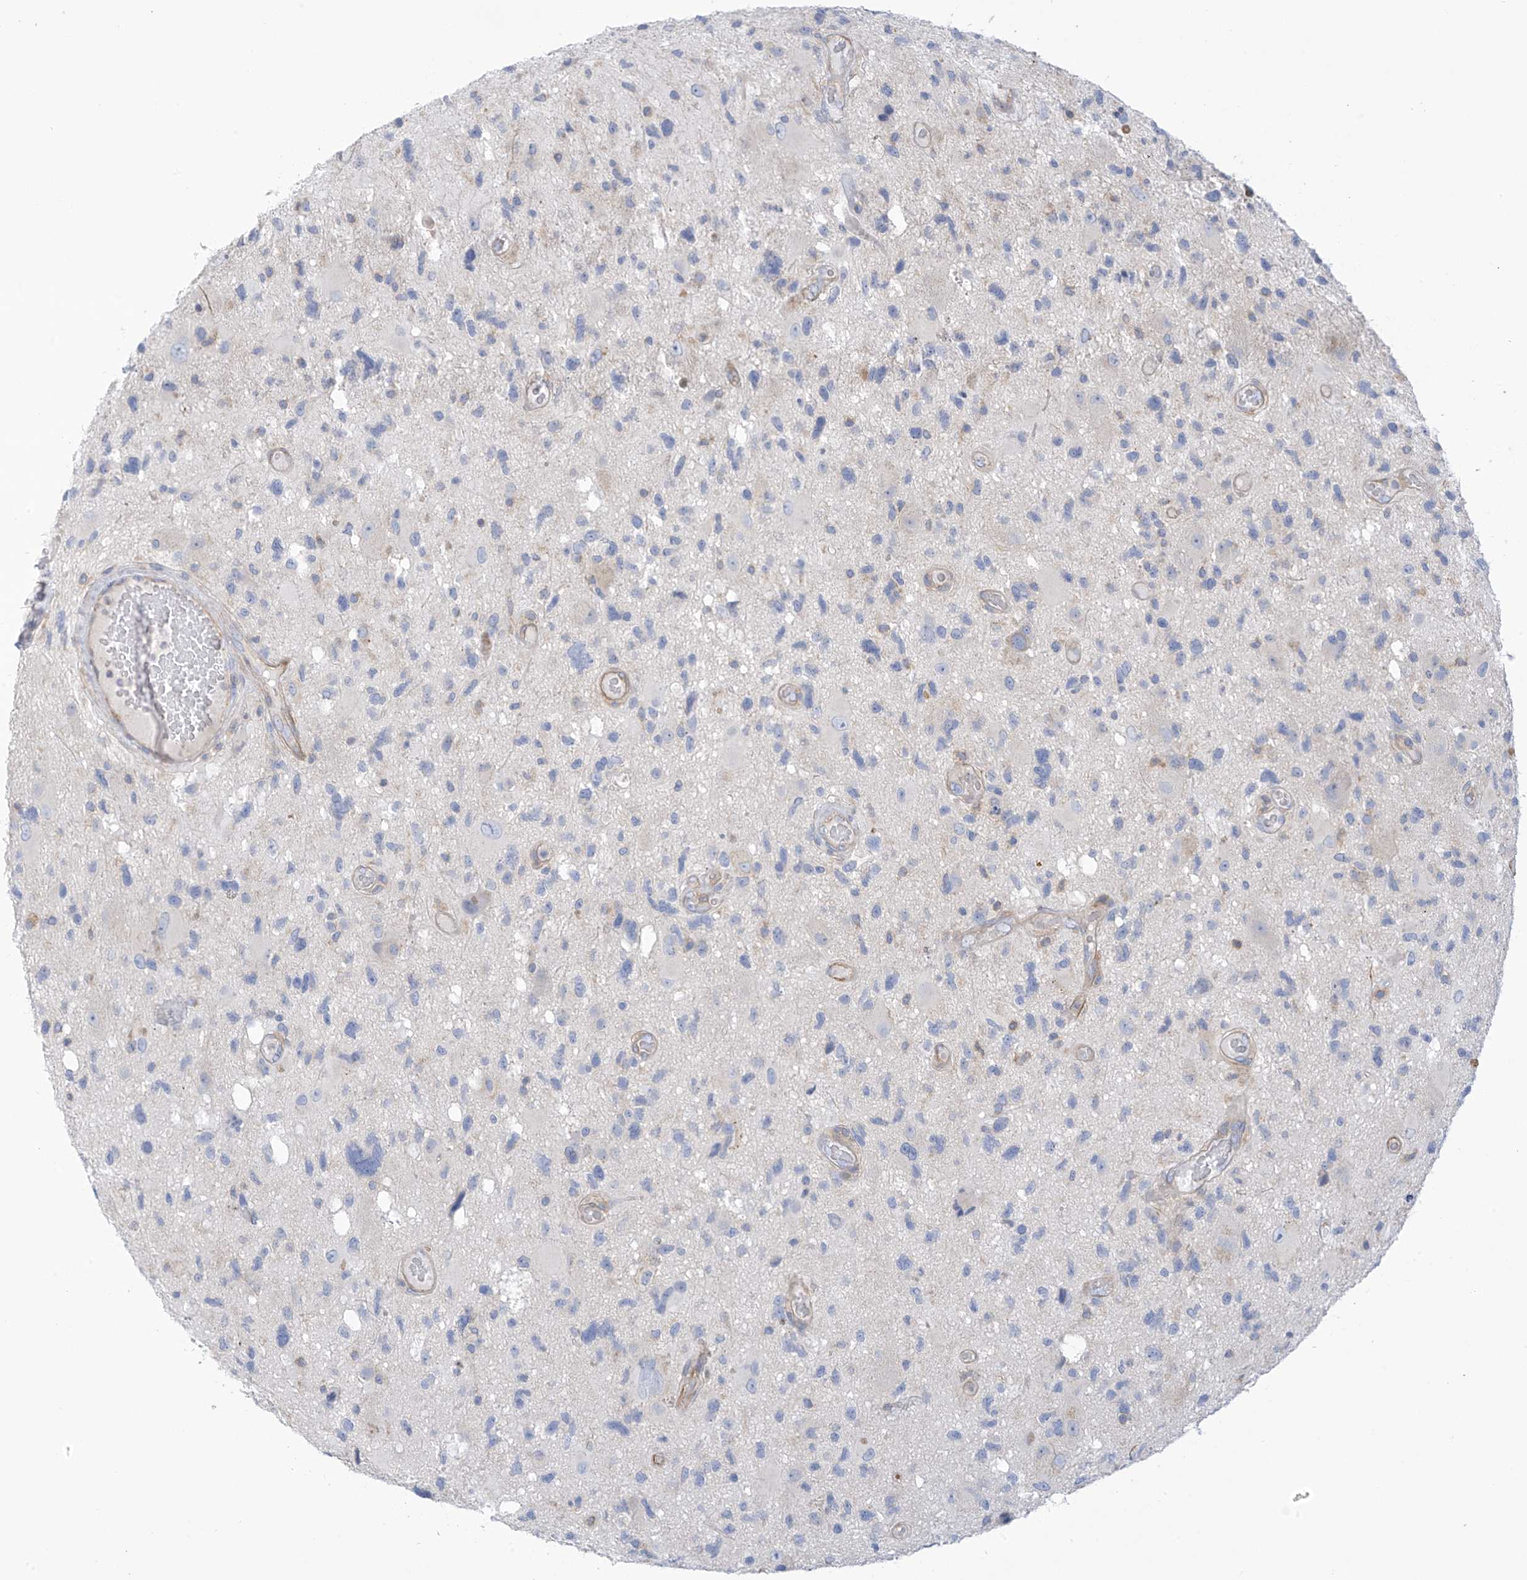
{"staining": {"intensity": "negative", "quantity": "none", "location": "none"}, "tissue": "glioma", "cell_type": "Tumor cells", "image_type": "cancer", "snomed": [{"axis": "morphology", "description": "Glioma, malignant, High grade"}, {"axis": "topography", "description": "Brain"}], "caption": "This is an immunohistochemistry photomicrograph of human malignant high-grade glioma. There is no positivity in tumor cells.", "gene": "SLC6A12", "patient": {"sex": "male", "age": 33}}